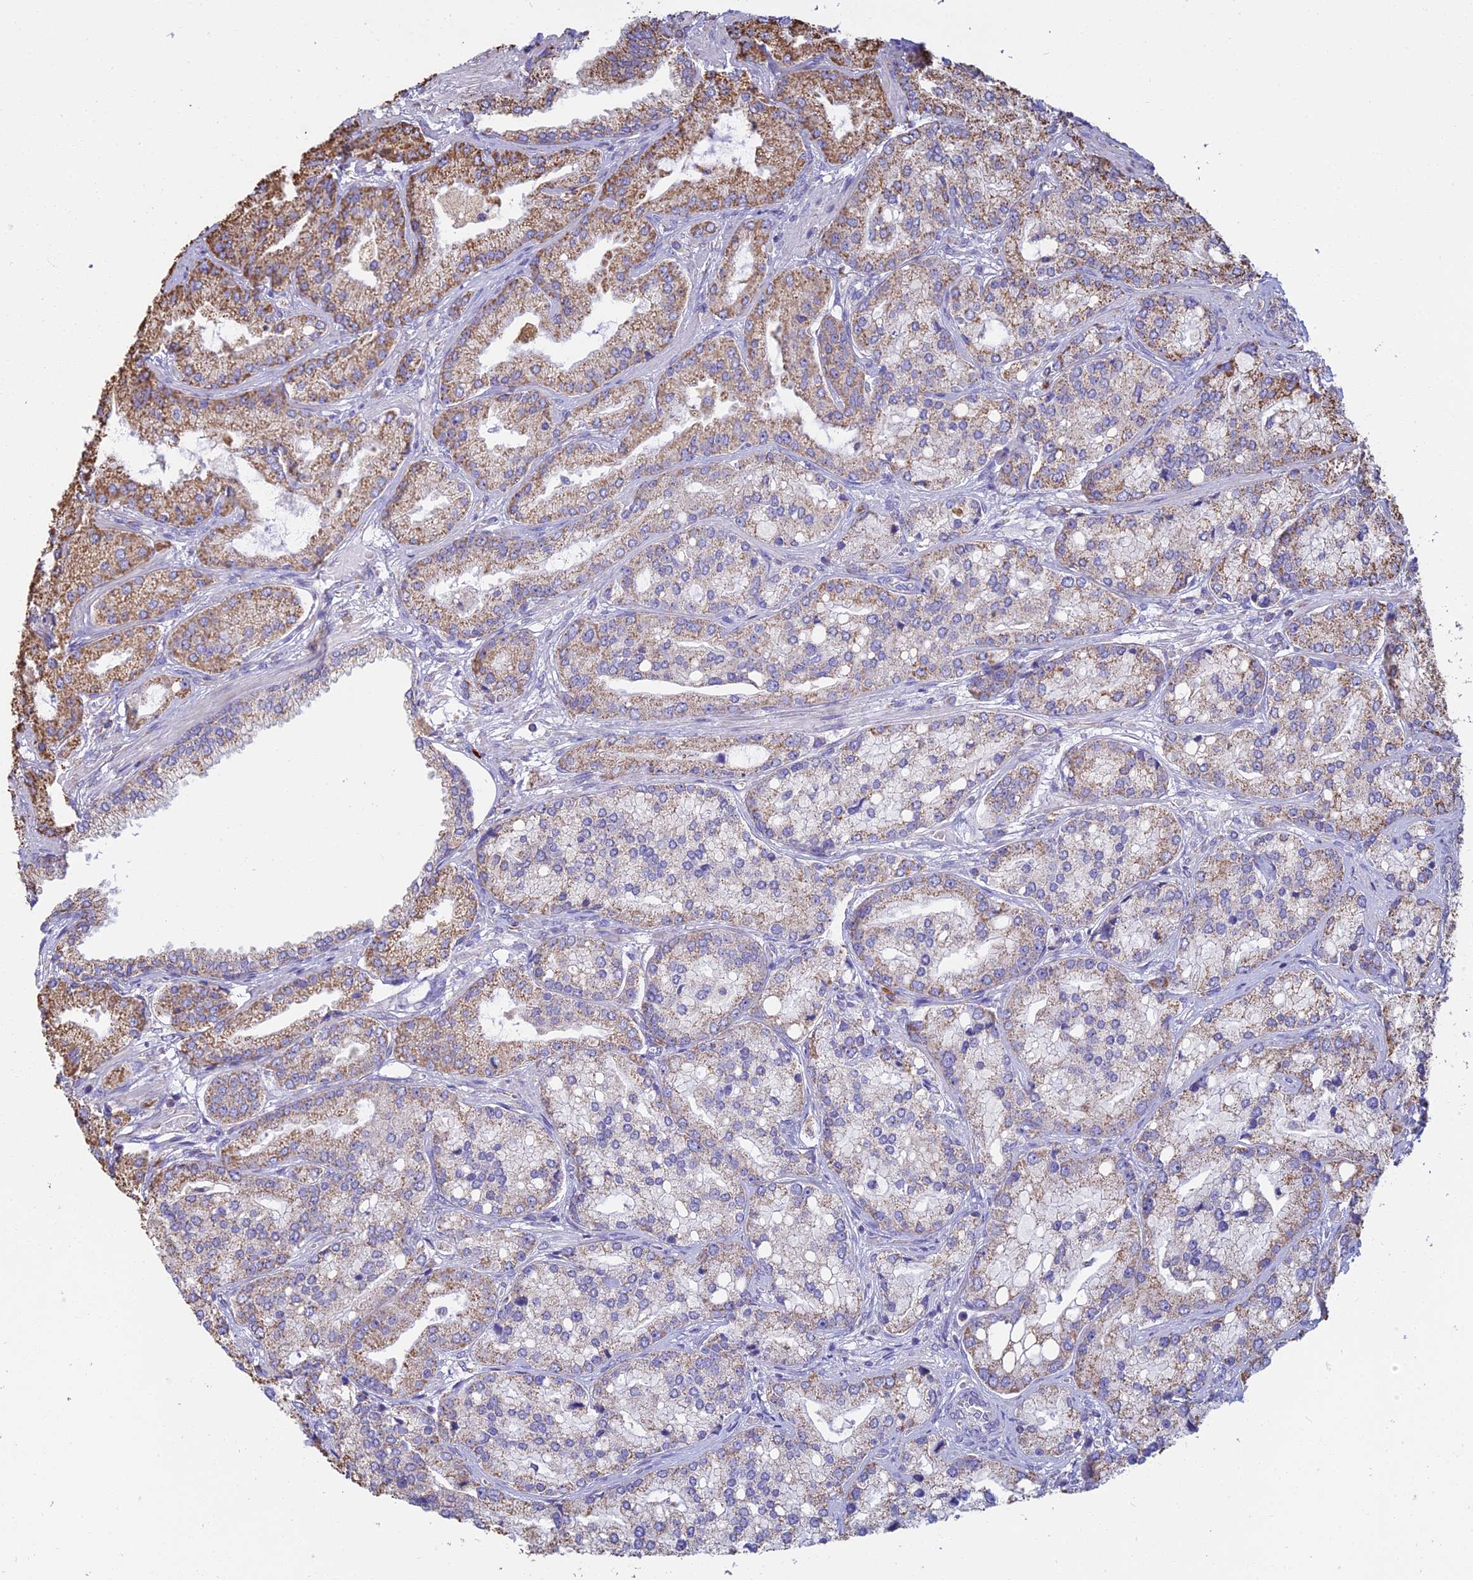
{"staining": {"intensity": "moderate", "quantity": ">75%", "location": "cytoplasmic/membranous"}, "tissue": "prostate cancer", "cell_type": "Tumor cells", "image_type": "cancer", "snomed": [{"axis": "morphology", "description": "Adenocarcinoma, High grade"}, {"axis": "topography", "description": "Prostate"}], "caption": "Human adenocarcinoma (high-grade) (prostate) stained for a protein (brown) reveals moderate cytoplasmic/membranous positive expression in about >75% of tumor cells.", "gene": "OR2W3", "patient": {"sex": "male", "age": 71}}